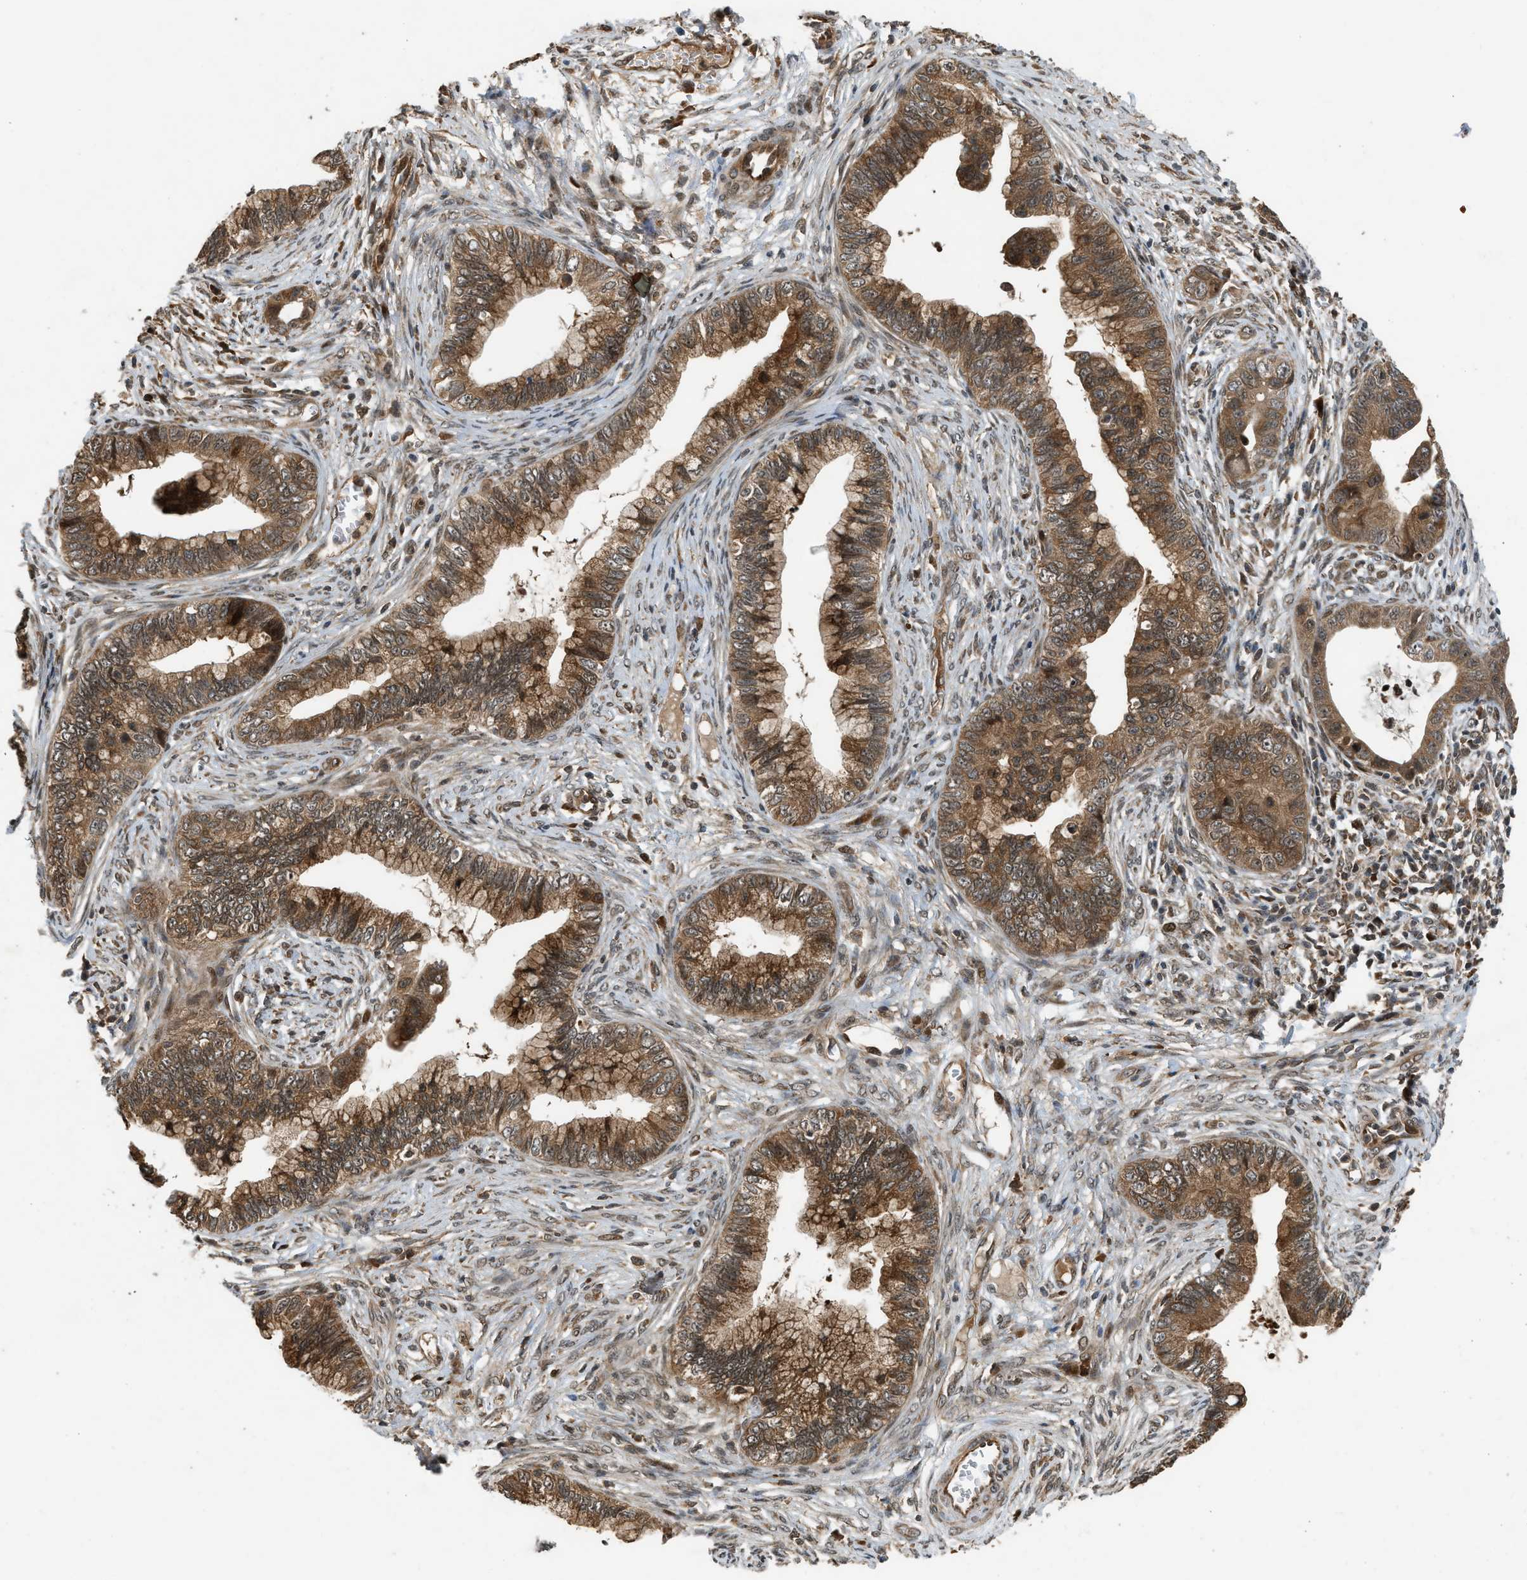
{"staining": {"intensity": "moderate", "quantity": ">75%", "location": "cytoplasmic/membranous"}, "tissue": "cervical cancer", "cell_type": "Tumor cells", "image_type": "cancer", "snomed": [{"axis": "morphology", "description": "Adenocarcinoma, NOS"}, {"axis": "topography", "description": "Cervix"}], "caption": "Immunohistochemical staining of cervical adenocarcinoma reveals medium levels of moderate cytoplasmic/membranous protein staining in approximately >75% of tumor cells.", "gene": "TXNL1", "patient": {"sex": "female", "age": 44}}